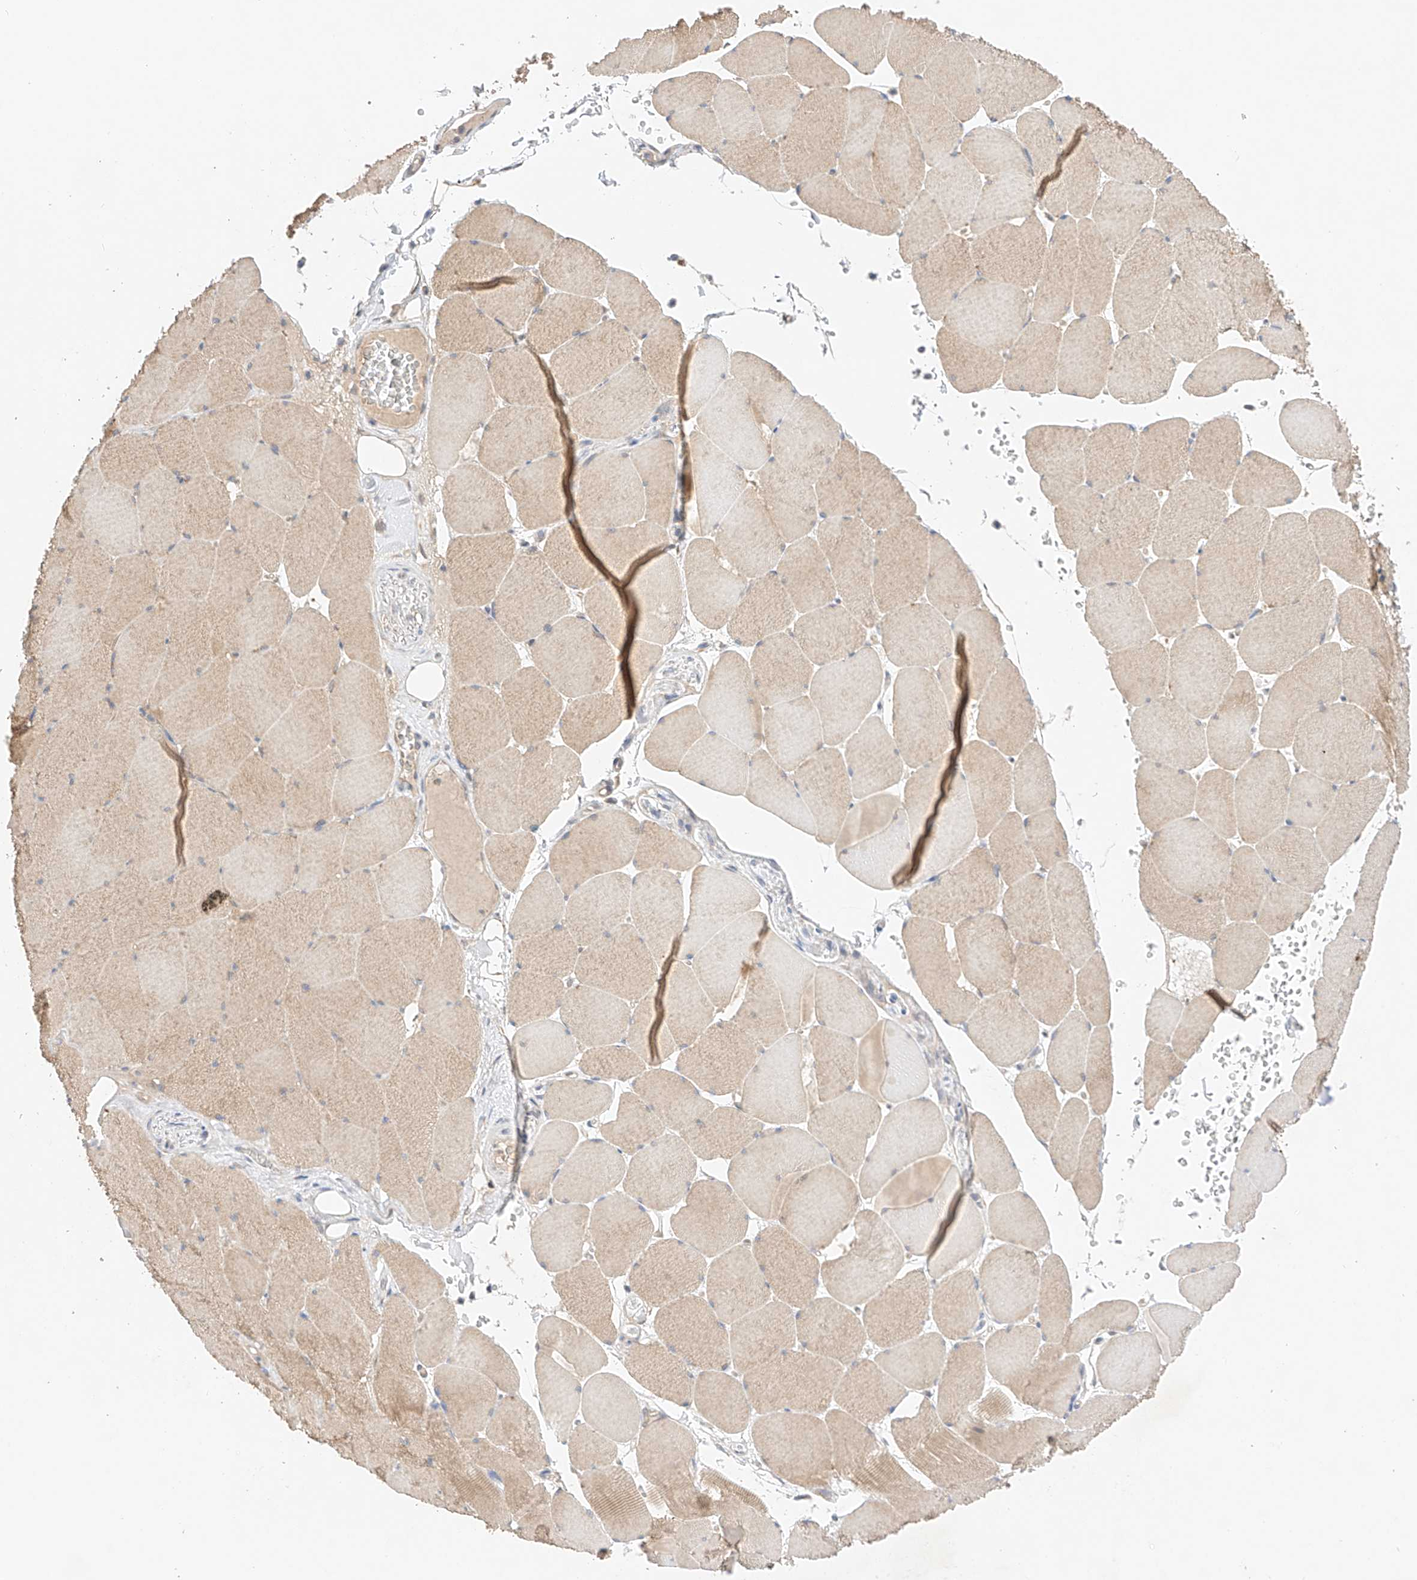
{"staining": {"intensity": "moderate", "quantity": "<25%", "location": "cytoplasmic/membranous"}, "tissue": "skeletal muscle", "cell_type": "Myocytes", "image_type": "normal", "snomed": [{"axis": "morphology", "description": "Normal tissue, NOS"}, {"axis": "topography", "description": "Skeletal muscle"}, {"axis": "topography", "description": "Head-Neck"}], "caption": "Immunohistochemistry (IHC) photomicrograph of unremarkable skeletal muscle: human skeletal muscle stained using immunohistochemistry (IHC) shows low levels of moderate protein expression localized specifically in the cytoplasmic/membranous of myocytes, appearing as a cytoplasmic/membranous brown color.", "gene": "IL22RA2", "patient": {"sex": "male", "age": 66}}